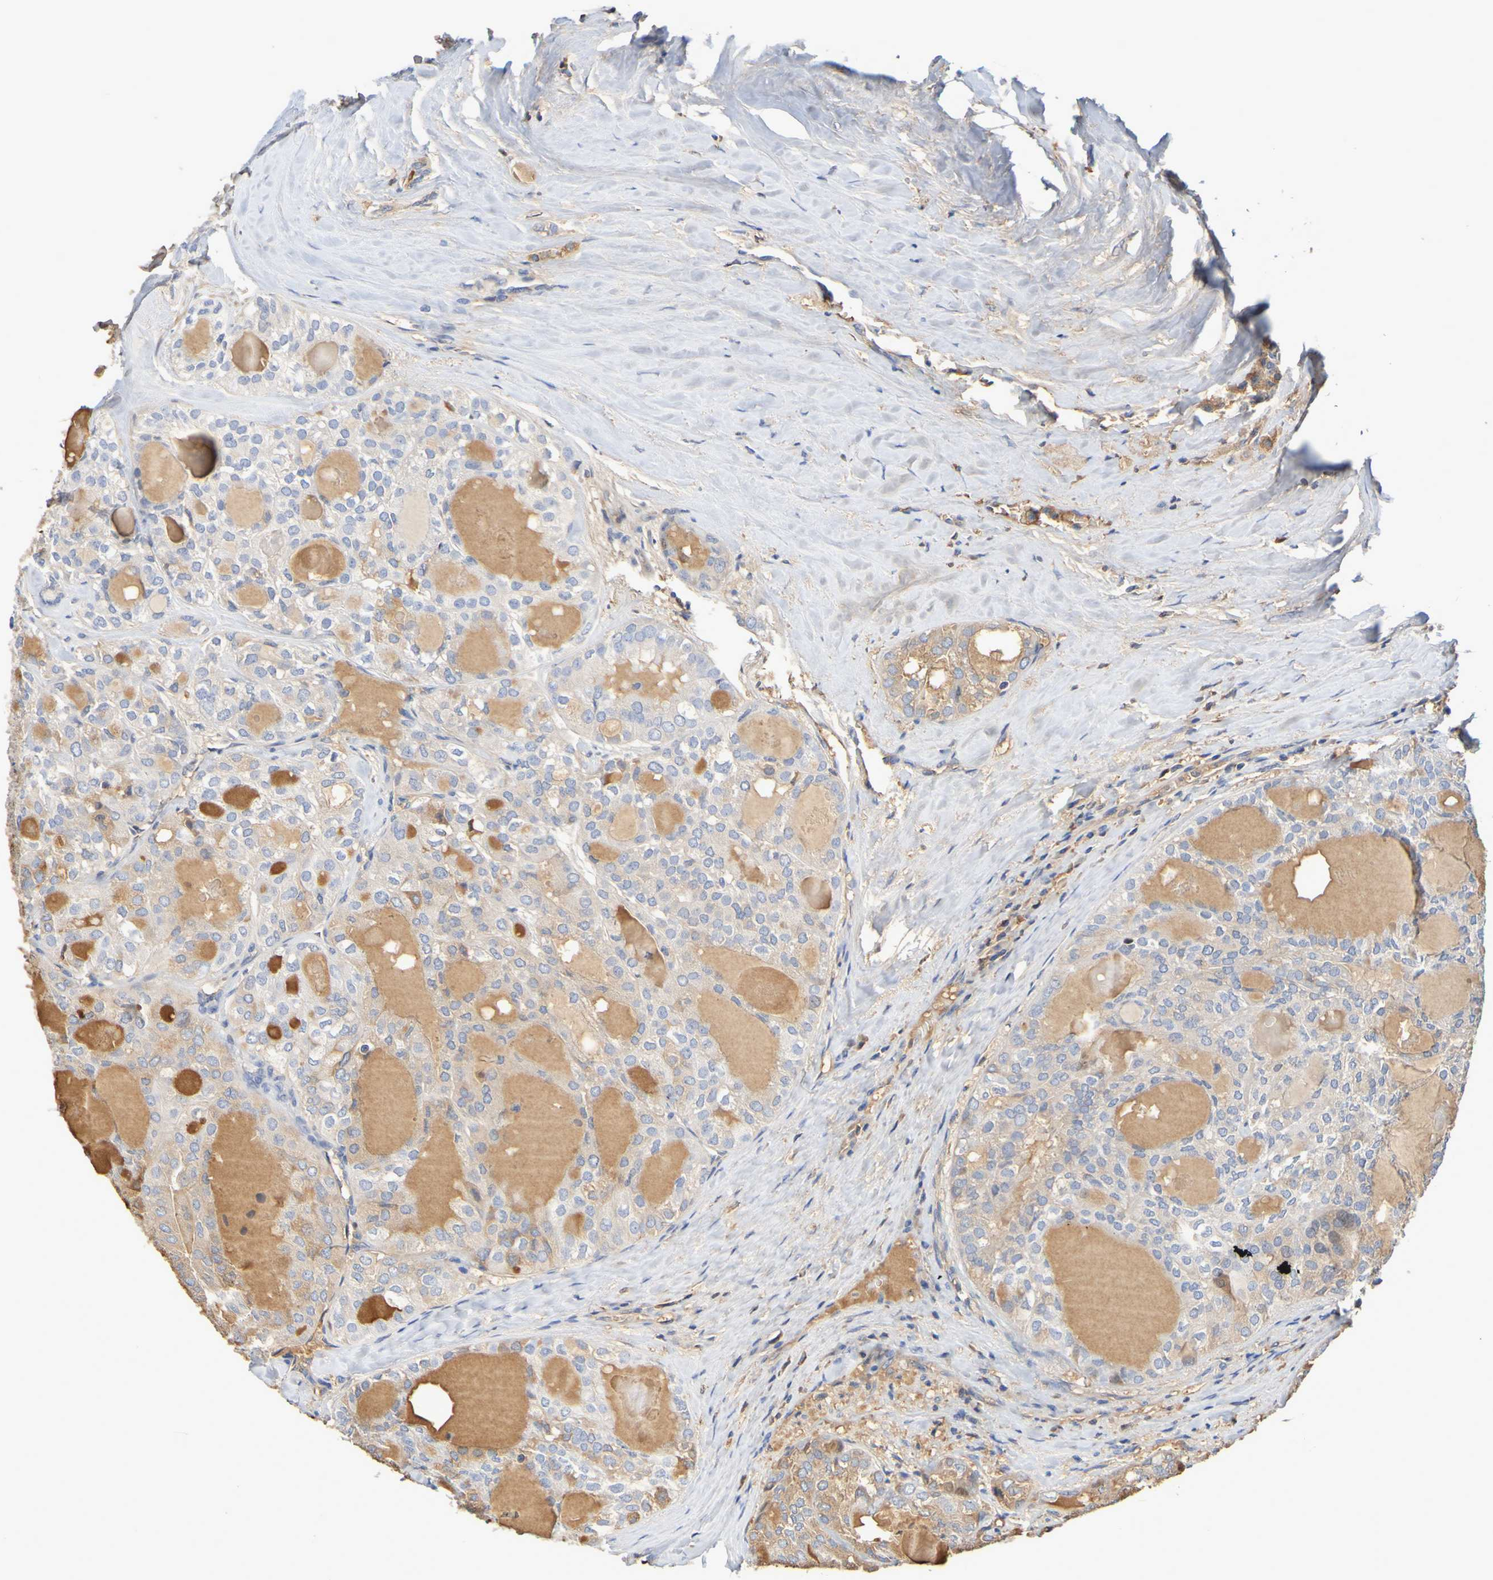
{"staining": {"intensity": "moderate", "quantity": "<25%", "location": "cytoplasmic/membranous"}, "tissue": "thyroid cancer", "cell_type": "Tumor cells", "image_type": "cancer", "snomed": [{"axis": "morphology", "description": "Follicular adenoma carcinoma, NOS"}, {"axis": "topography", "description": "Thyroid gland"}], "caption": "Immunohistochemical staining of human follicular adenoma carcinoma (thyroid) displays low levels of moderate cytoplasmic/membranous protein staining in approximately <25% of tumor cells.", "gene": "GAB3", "patient": {"sex": "male", "age": 75}}